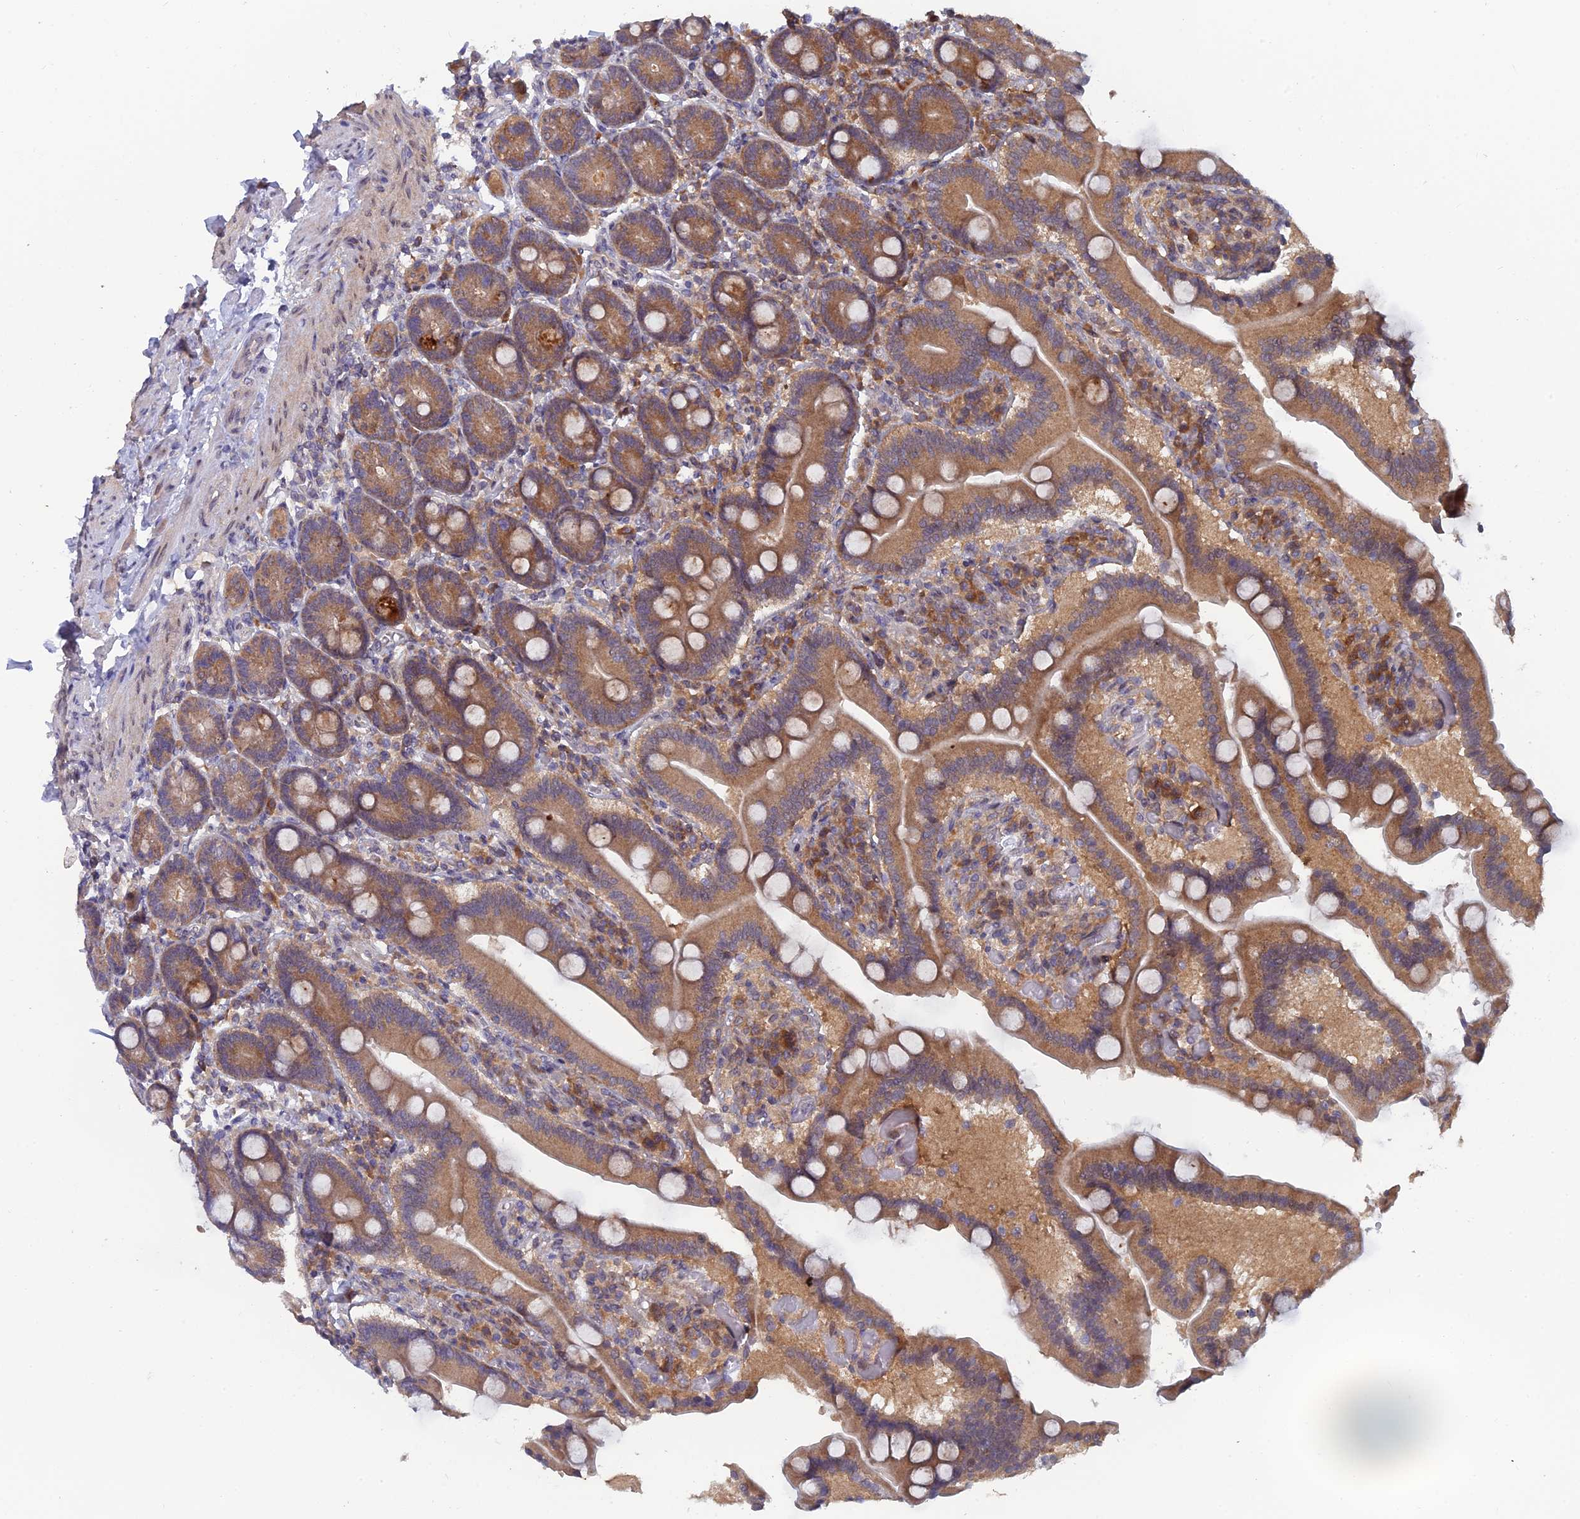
{"staining": {"intensity": "moderate", "quantity": ">75%", "location": "cytoplasmic/membranous"}, "tissue": "duodenum", "cell_type": "Glandular cells", "image_type": "normal", "snomed": [{"axis": "morphology", "description": "Normal tissue, NOS"}, {"axis": "topography", "description": "Duodenum"}], "caption": "There is medium levels of moderate cytoplasmic/membranous positivity in glandular cells of normal duodenum, as demonstrated by immunohistochemical staining (brown color).", "gene": "SRA1", "patient": {"sex": "female", "age": 62}}